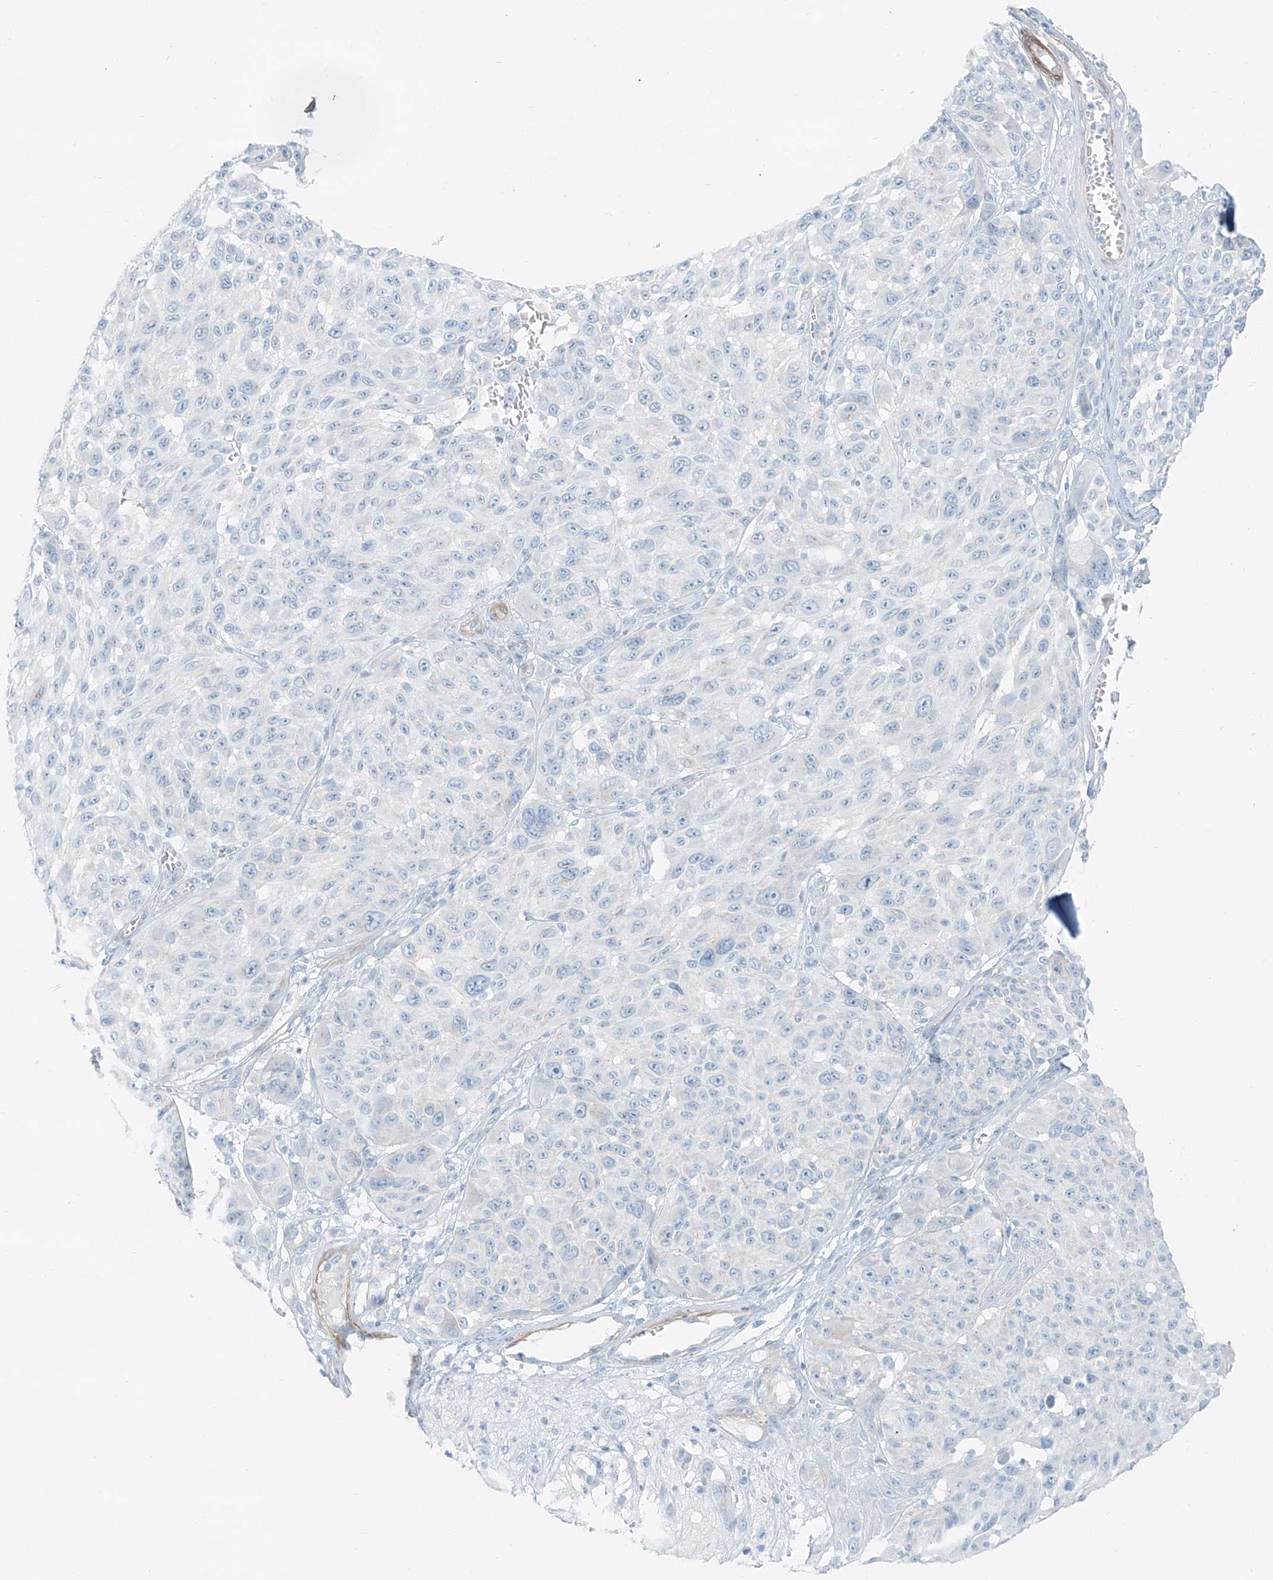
{"staining": {"intensity": "negative", "quantity": "none", "location": "none"}, "tissue": "melanoma", "cell_type": "Tumor cells", "image_type": "cancer", "snomed": [{"axis": "morphology", "description": "Malignant melanoma, NOS"}, {"axis": "topography", "description": "Skin"}], "caption": "This micrograph is of melanoma stained with IHC to label a protein in brown with the nuclei are counter-stained blue. There is no expression in tumor cells. Brightfield microscopy of immunohistochemistry (IHC) stained with DAB (3,3'-diaminobenzidine) (brown) and hematoxylin (blue), captured at high magnification.", "gene": "SMCP", "patient": {"sex": "male", "age": 83}}